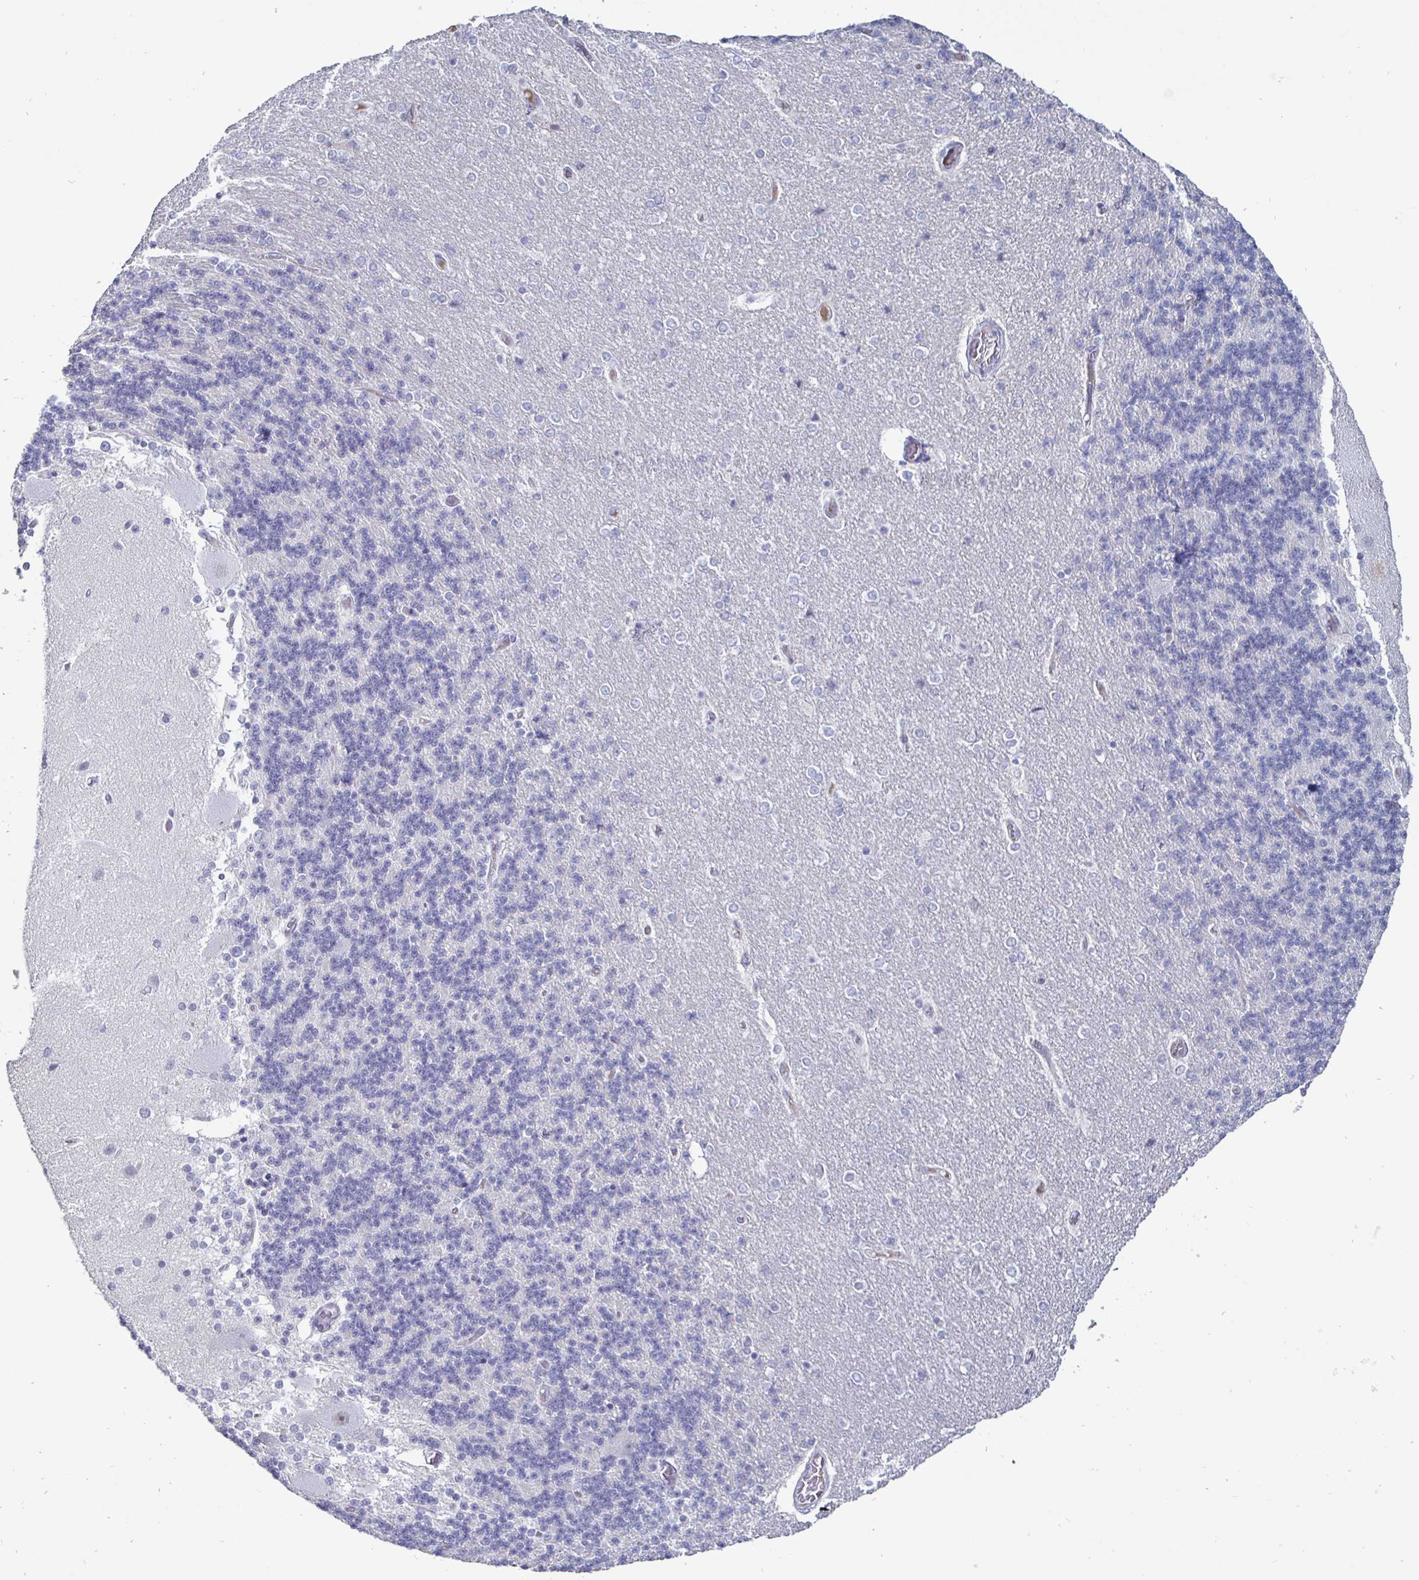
{"staining": {"intensity": "negative", "quantity": "none", "location": "none"}, "tissue": "cerebellum", "cell_type": "Cells in granular layer", "image_type": "normal", "snomed": [{"axis": "morphology", "description": "Normal tissue, NOS"}, {"axis": "topography", "description": "Cerebellum"}], "caption": "This is a image of immunohistochemistry (IHC) staining of benign cerebellum, which shows no expression in cells in granular layer. Nuclei are stained in blue.", "gene": "OOSP2", "patient": {"sex": "female", "age": 54}}